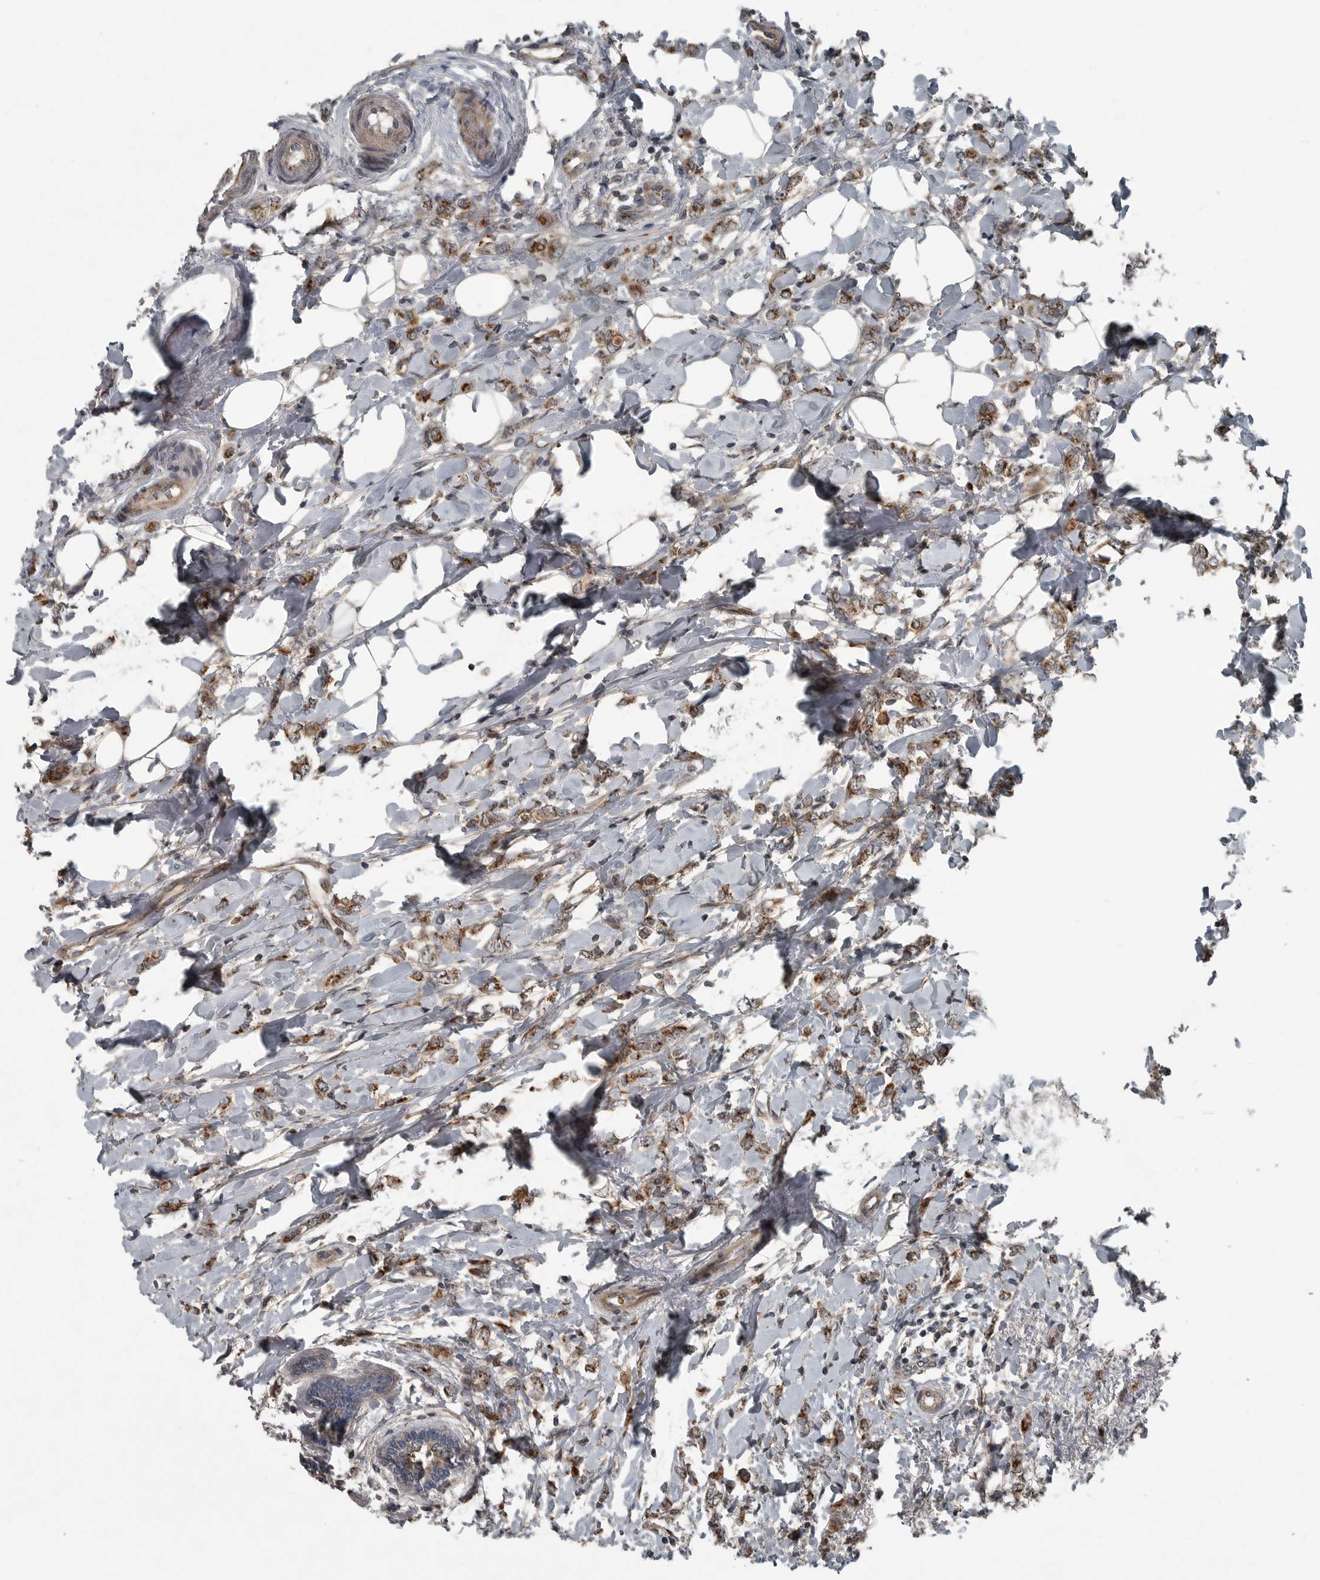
{"staining": {"intensity": "moderate", "quantity": ">75%", "location": "cytoplasmic/membranous"}, "tissue": "breast cancer", "cell_type": "Tumor cells", "image_type": "cancer", "snomed": [{"axis": "morphology", "description": "Normal tissue, NOS"}, {"axis": "morphology", "description": "Lobular carcinoma"}, {"axis": "topography", "description": "Breast"}], "caption": "This micrograph reveals IHC staining of breast lobular carcinoma, with medium moderate cytoplasmic/membranous positivity in approximately >75% of tumor cells.", "gene": "ZNF345", "patient": {"sex": "female", "age": 47}}